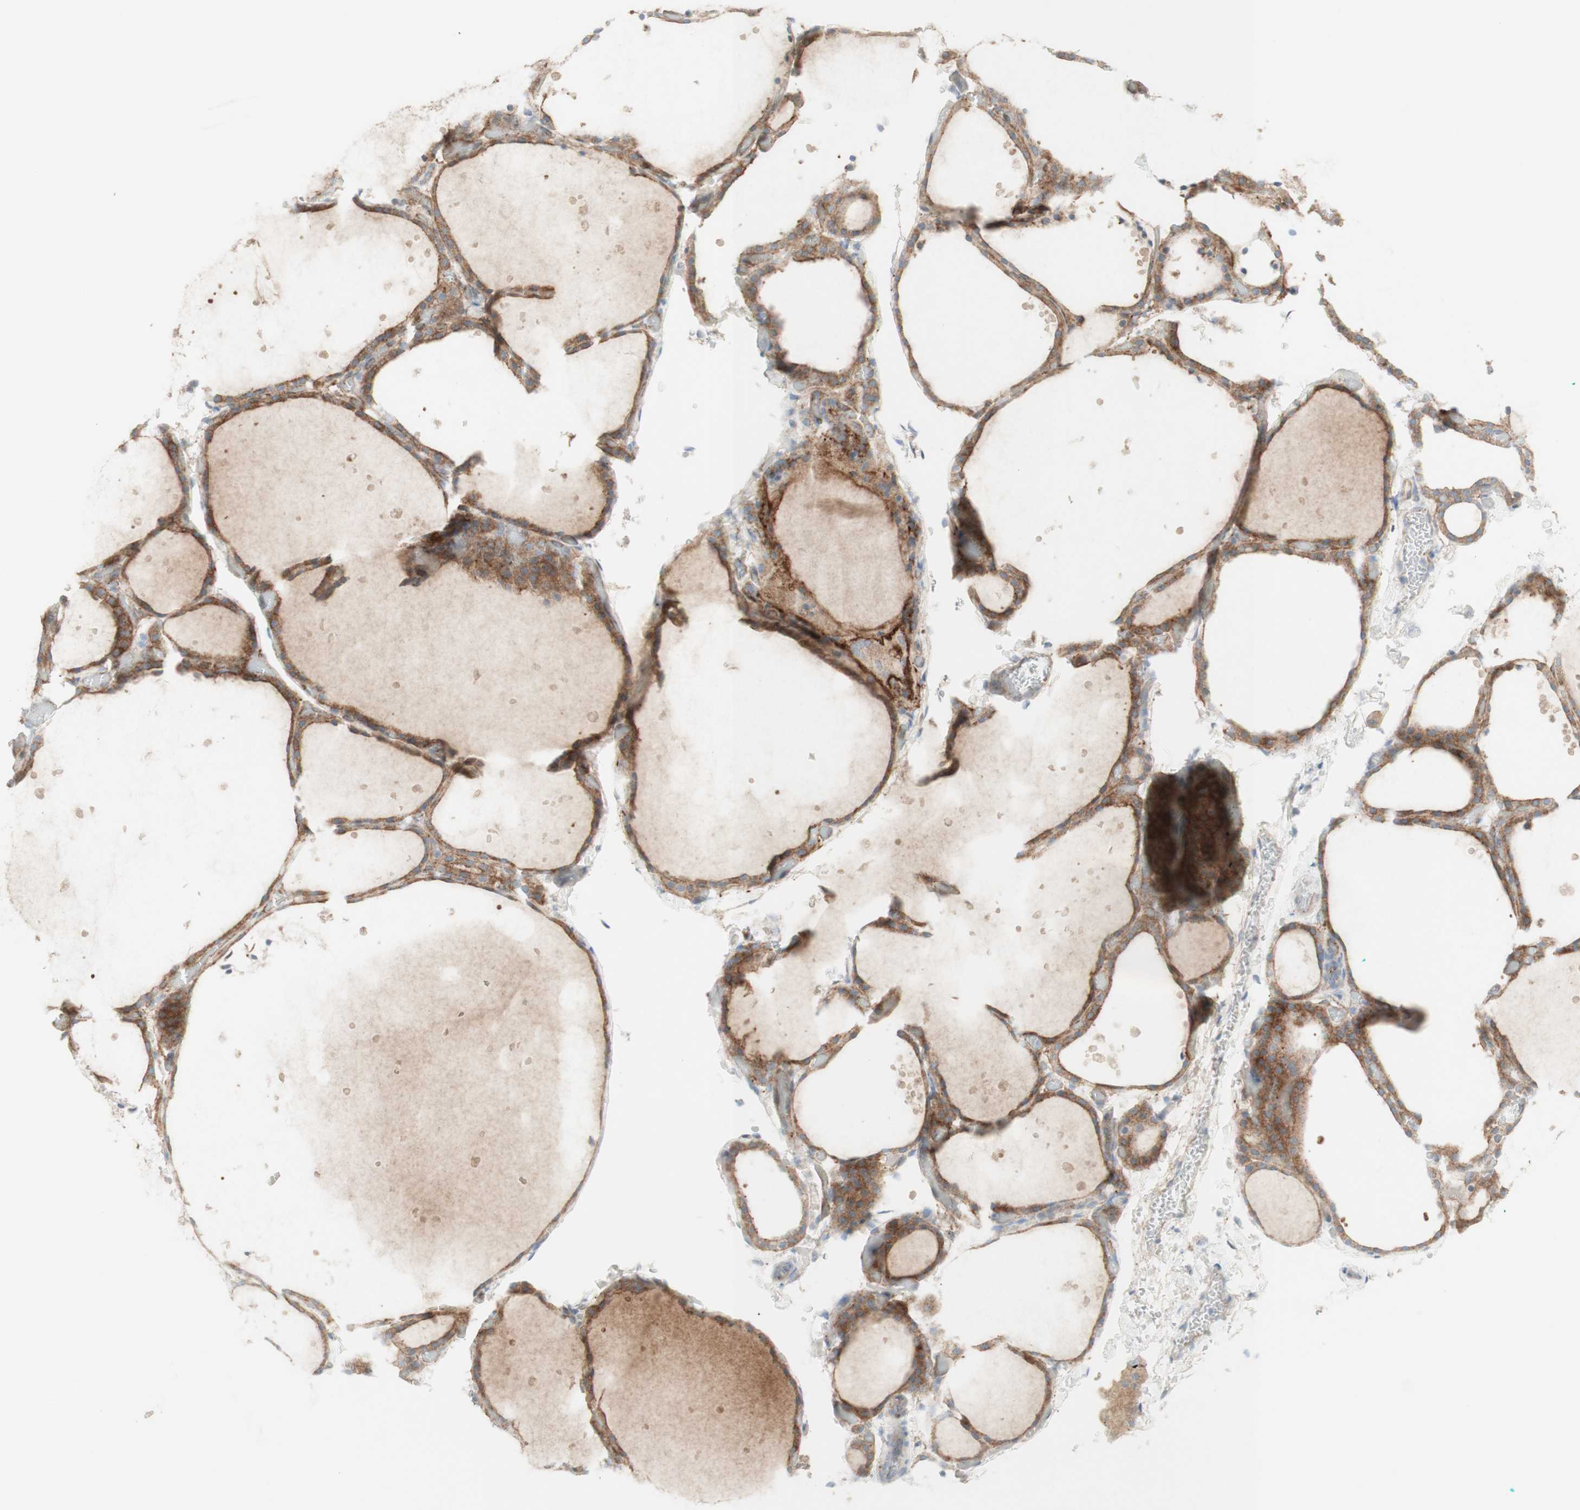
{"staining": {"intensity": "weak", "quantity": "25%-75%", "location": "cytoplasmic/membranous"}, "tissue": "thyroid gland", "cell_type": "Glandular cells", "image_type": "normal", "snomed": [{"axis": "morphology", "description": "Normal tissue, NOS"}, {"axis": "topography", "description": "Thyroid gland"}], "caption": "Immunohistochemistry (IHC) micrograph of benign thyroid gland: thyroid gland stained using immunohistochemistry reveals low levels of weak protein expression localized specifically in the cytoplasmic/membranous of glandular cells, appearing as a cytoplasmic/membranous brown color.", "gene": "MYO6", "patient": {"sex": "female", "age": 44}}